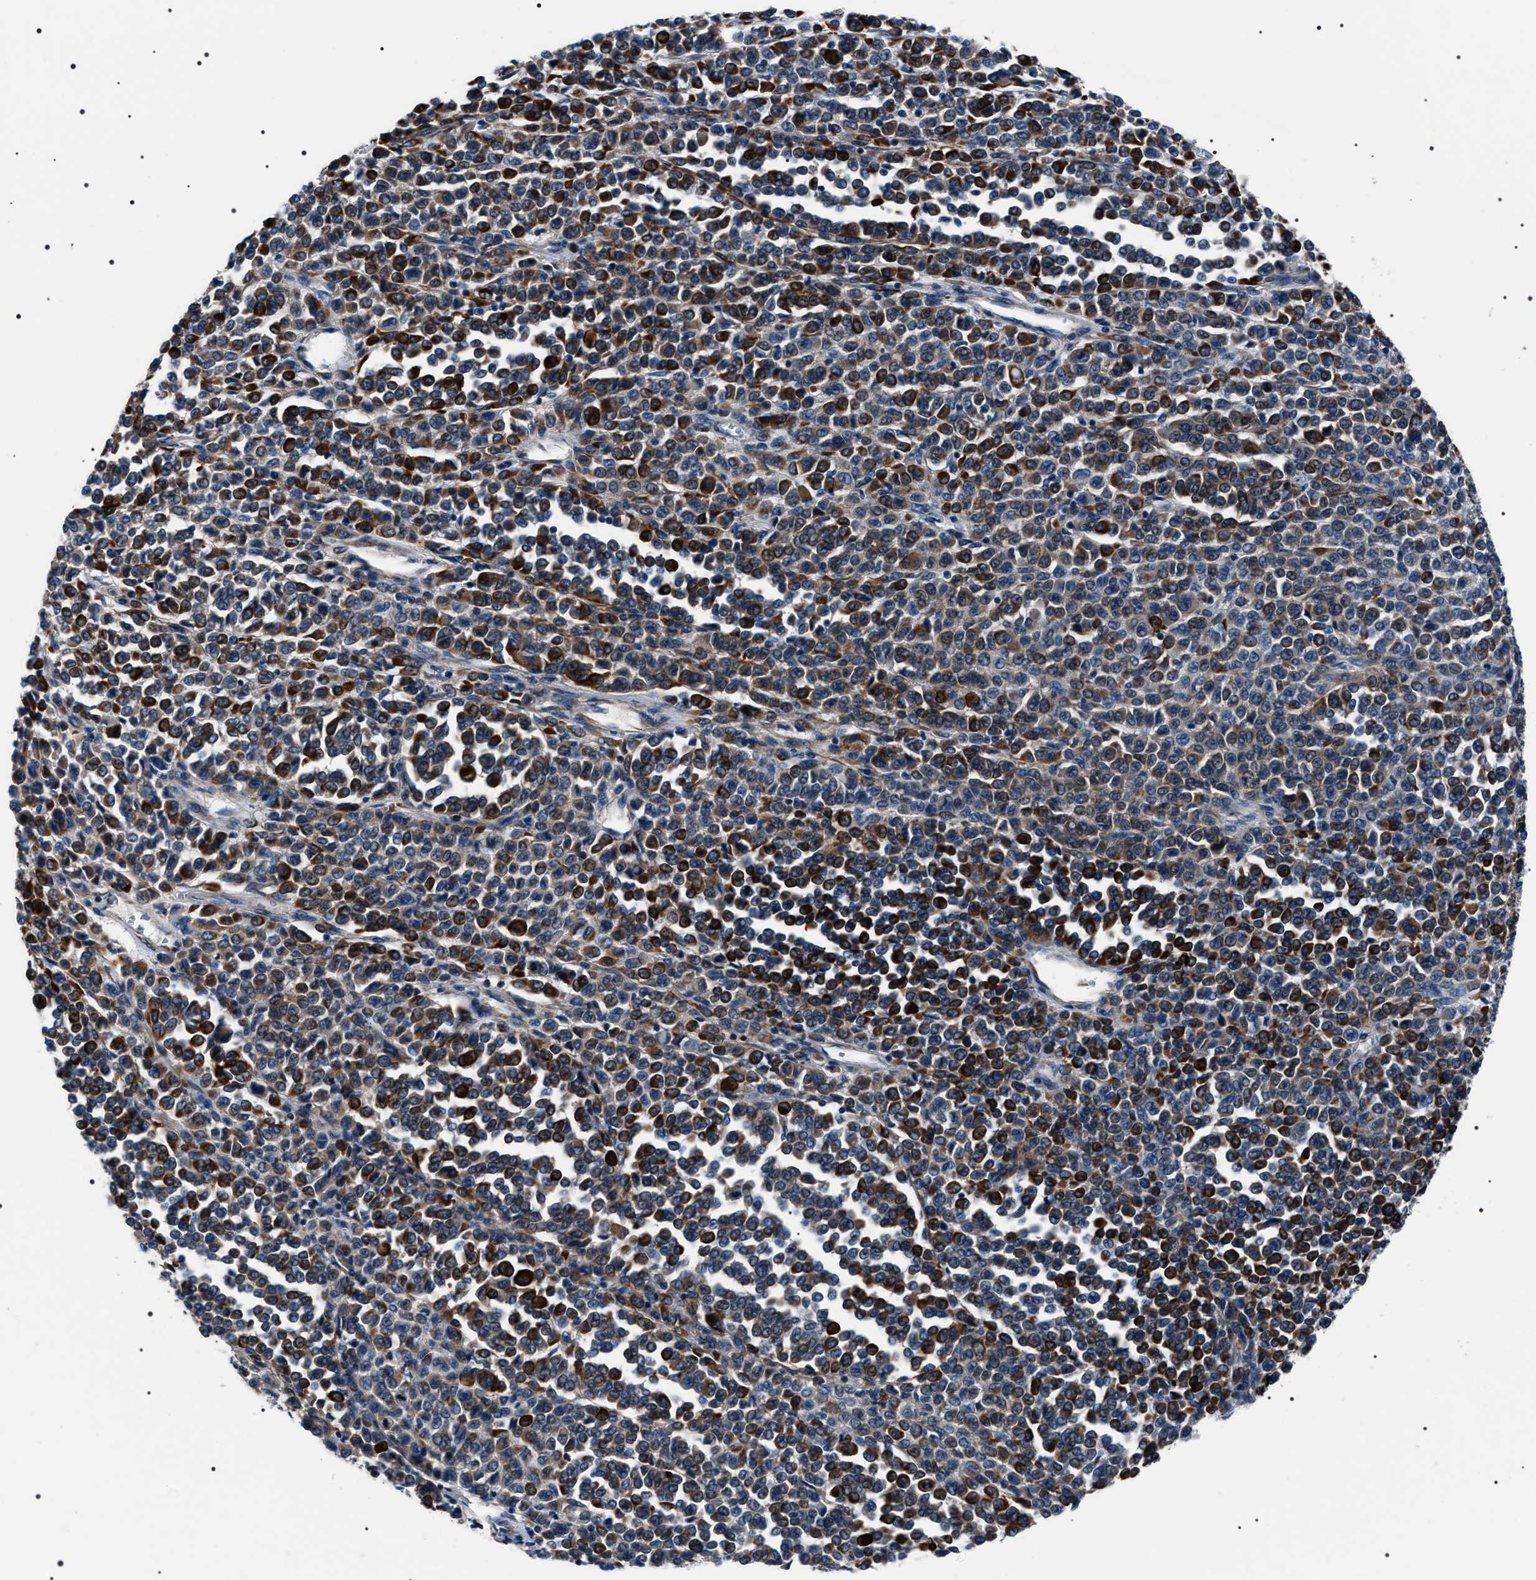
{"staining": {"intensity": "strong", "quantity": "25%-75%", "location": "cytoplasmic/membranous"}, "tissue": "melanoma", "cell_type": "Tumor cells", "image_type": "cancer", "snomed": [{"axis": "morphology", "description": "Malignant melanoma, Metastatic site"}, {"axis": "topography", "description": "Pancreas"}], "caption": "Malignant melanoma (metastatic site) stained with immunohistochemistry demonstrates strong cytoplasmic/membranous staining in about 25%-75% of tumor cells.", "gene": "BAG2", "patient": {"sex": "female", "age": 30}}